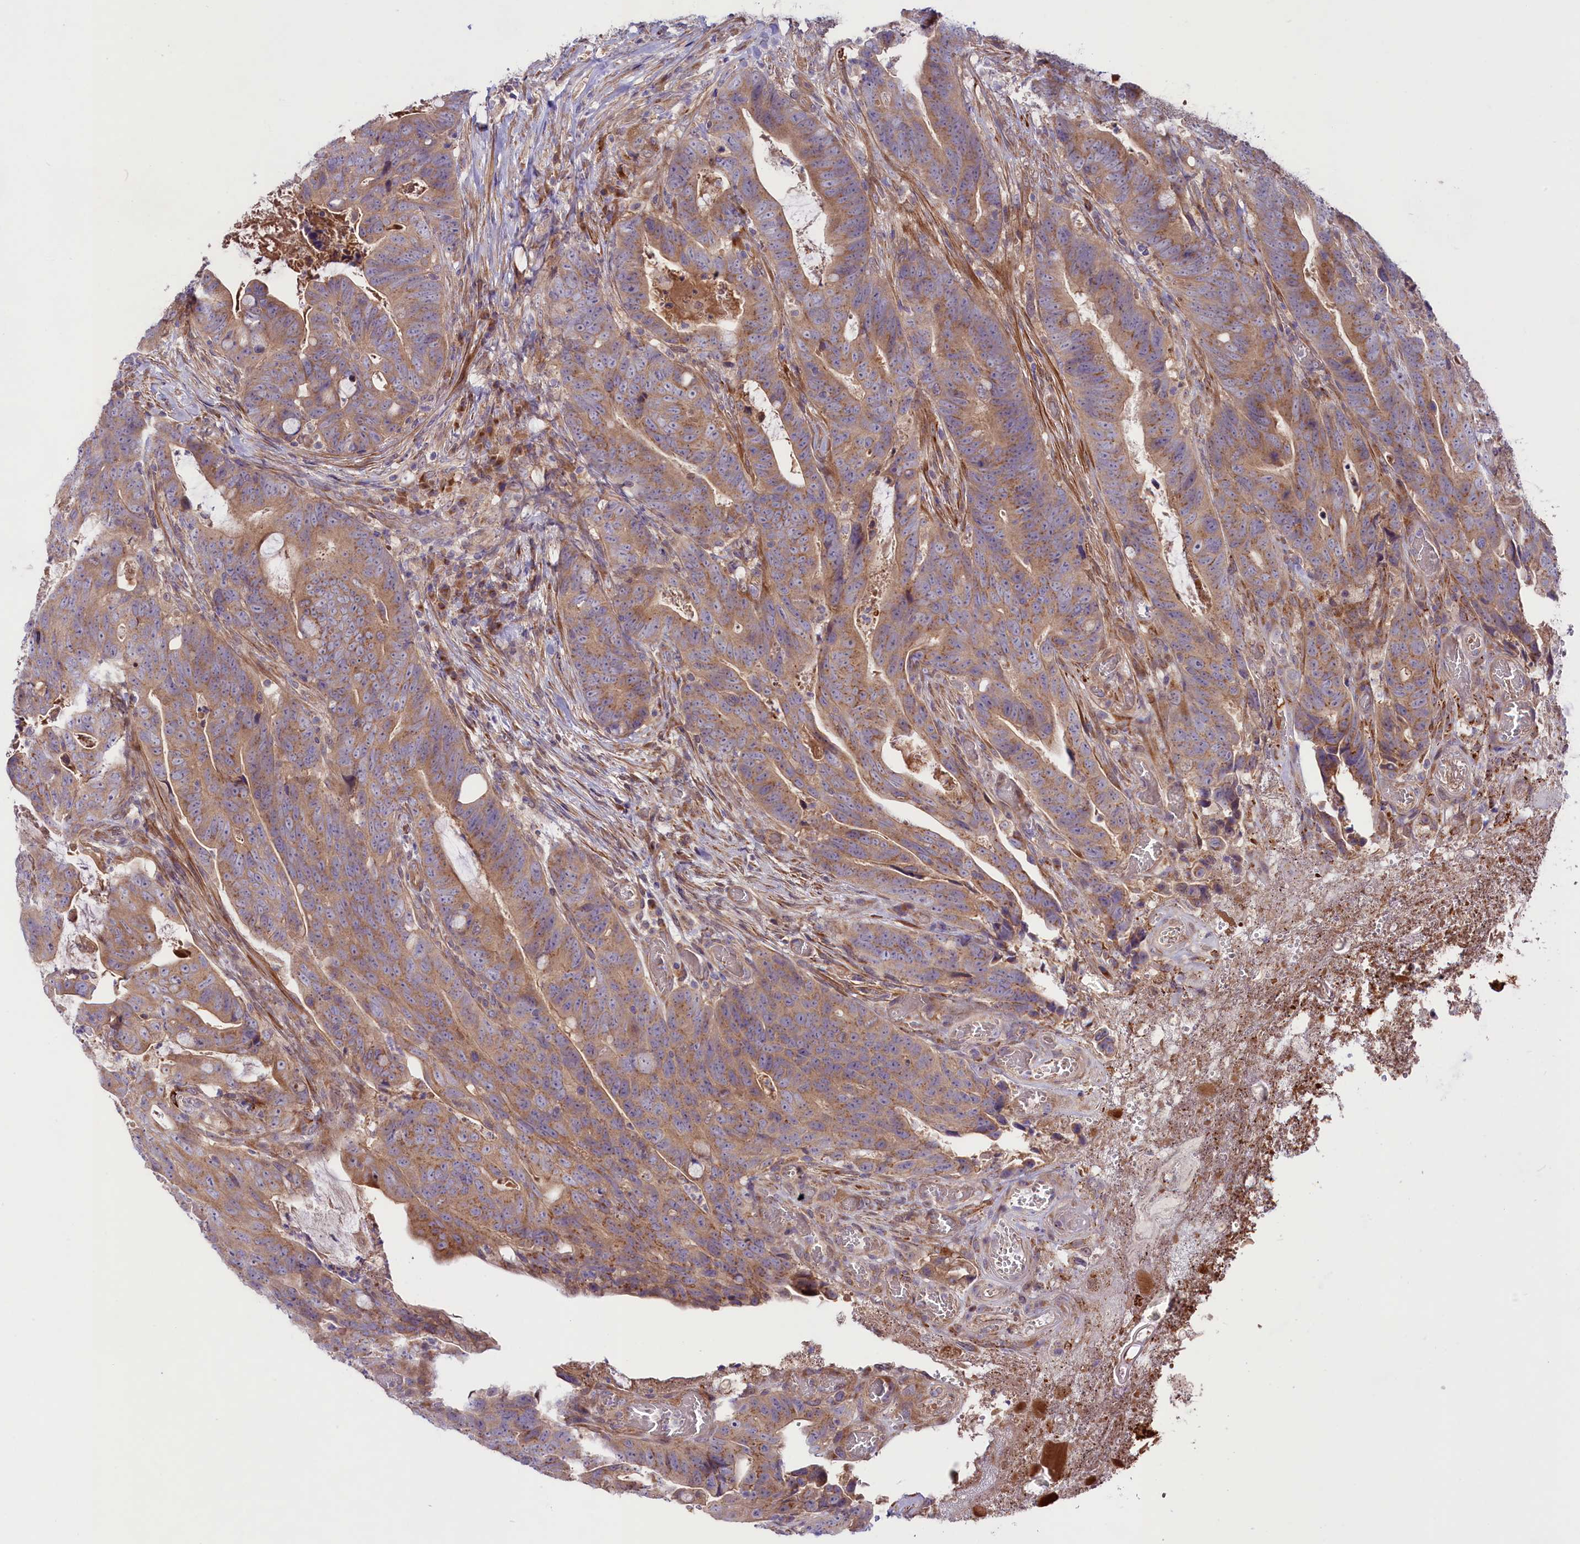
{"staining": {"intensity": "weak", "quantity": ">75%", "location": "cytoplasmic/membranous"}, "tissue": "colorectal cancer", "cell_type": "Tumor cells", "image_type": "cancer", "snomed": [{"axis": "morphology", "description": "Adenocarcinoma, NOS"}, {"axis": "topography", "description": "Colon"}], "caption": "About >75% of tumor cells in human colorectal cancer (adenocarcinoma) display weak cytoplasmic/membranous protein expression as visualized by brown immunohistochemical staining.", "gene": "COG8", "patient": {"sex": "female", "age": 82}}